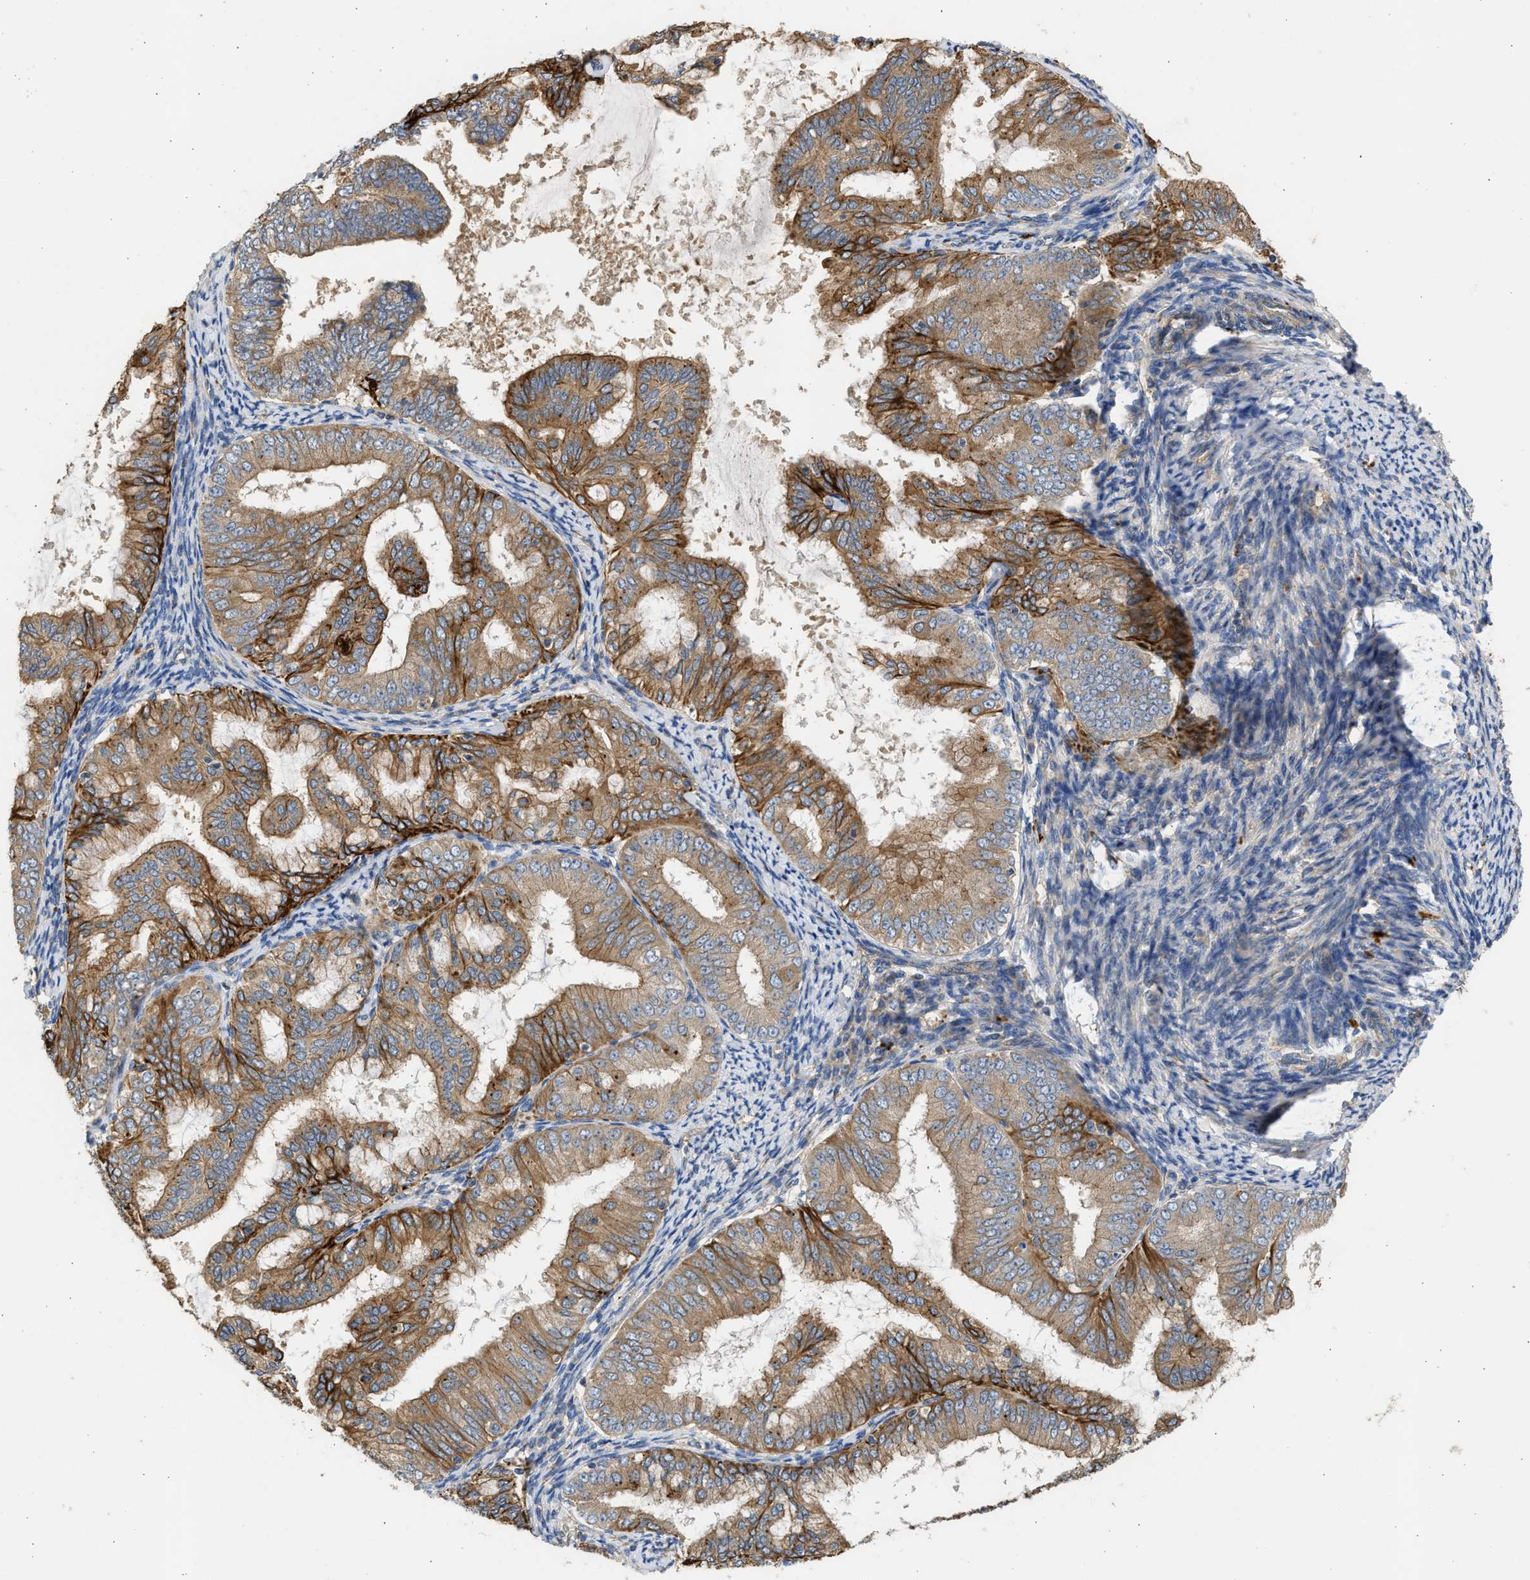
{"staining": {"intensity": "moderate", "quantity": ">75%", "location": "cytoplasmic/membranous"}, "tissue": "endometrial cancer", "cell_type": "Tumor cells", "image_type": "cancer", "snomed": [{"axis": "morphology", "description": "Adenocarcinoma, NOS"}, {"axis": "topography", "description": "Endometrium"}], "caption": "Protein expression analysis of human endometrial cancer (adenocarcinoma) reveals moderate cytoplasmic/membranous staining in approximately >75% of tumor cells.", "gene": "CSRNP2", "patient": {"sex": "female", "age": 63}}